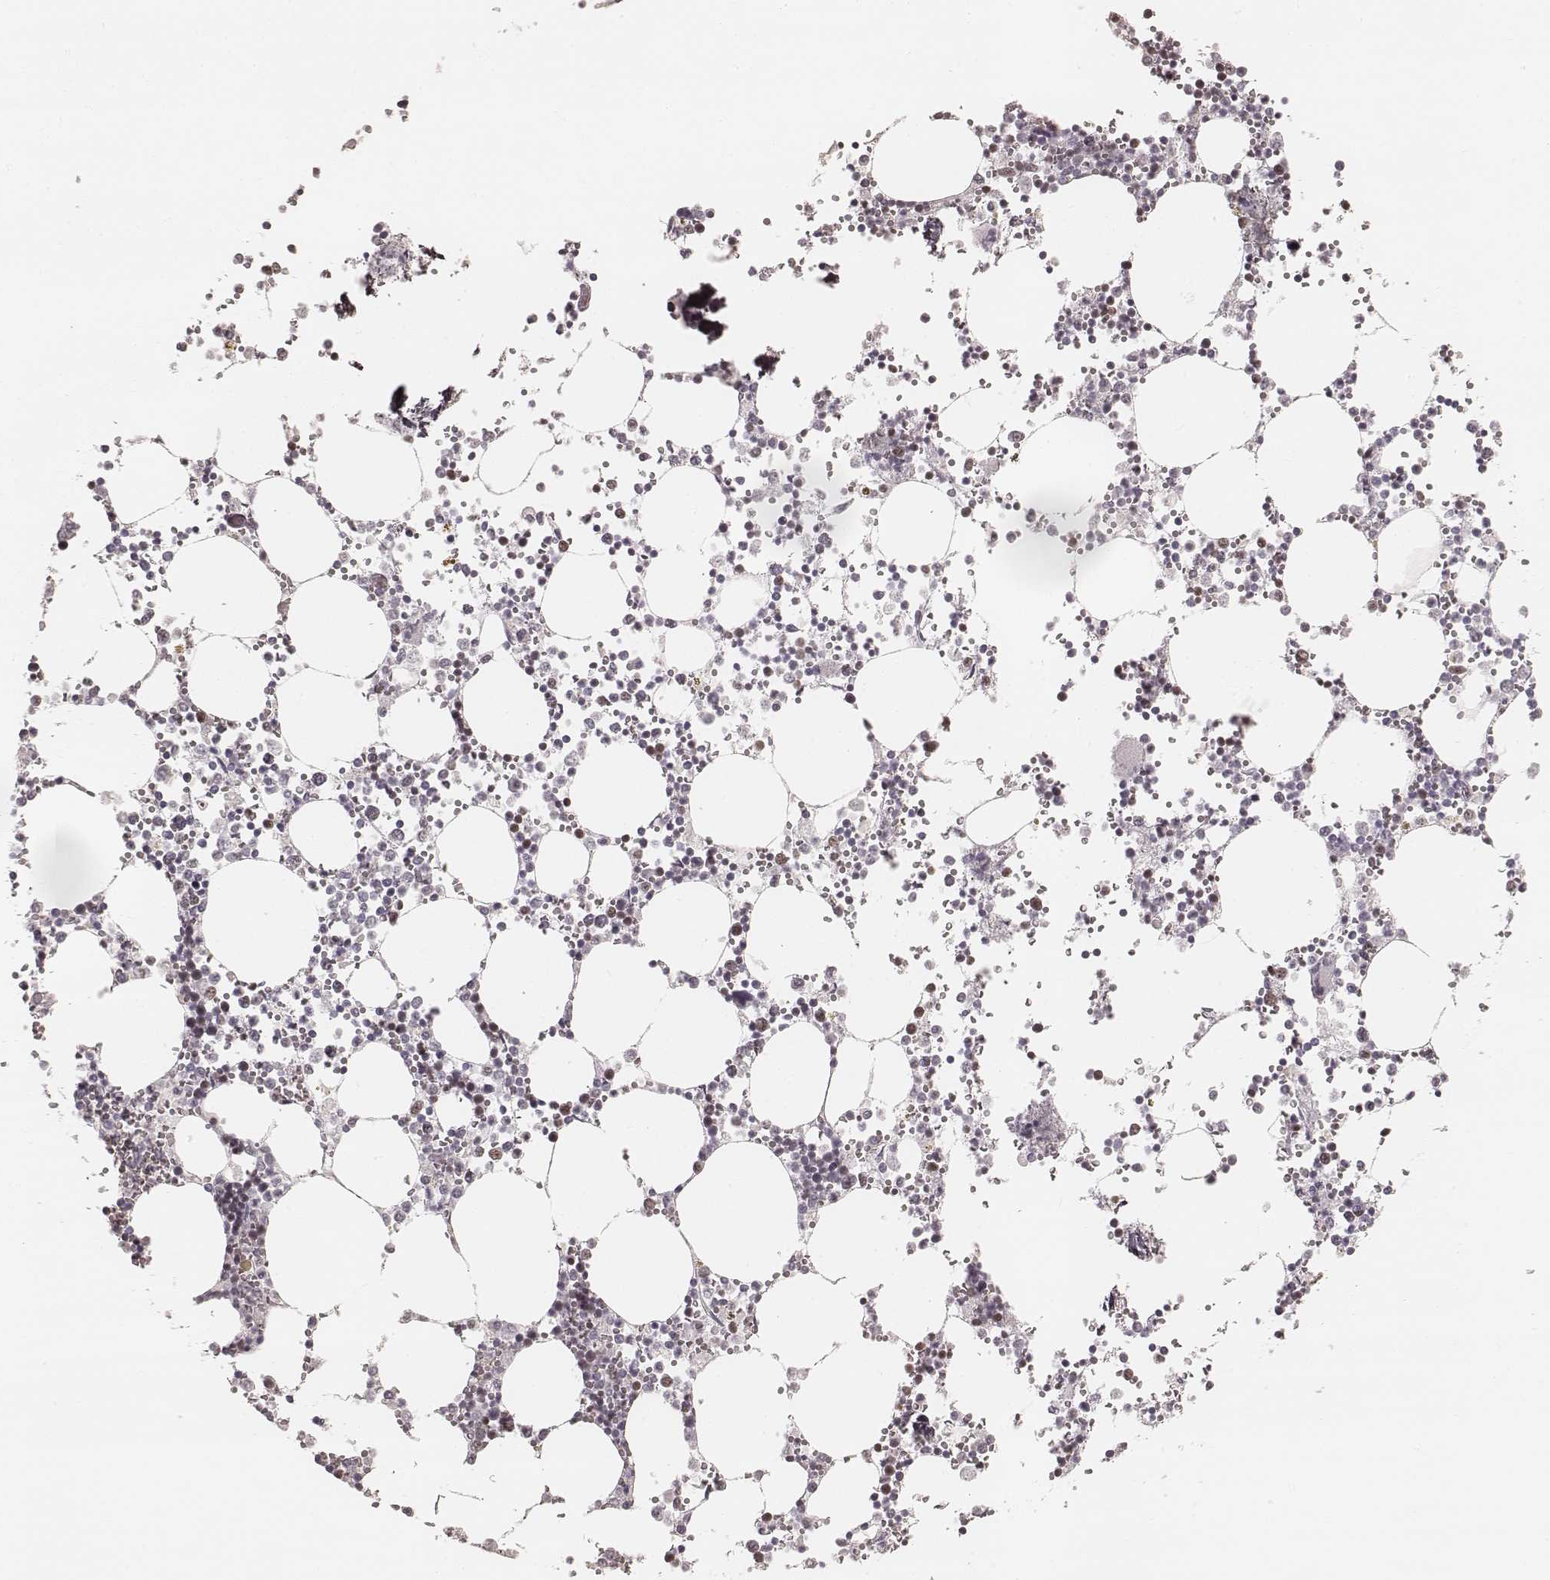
{"staining": {"intensity": "weak", "quantity": "25%-75%", "location": "nuclear"}, "tissue": "bone marrow", "cell_type": "Hematopoietic cells", "image_type": "normal", "snomed": [{"axis": "morphology", "description": "Normal tissue, NOS"}, {"axis": "topography", "description": "Bone marrow"}], "caption": "Approximately 25%-75% of hematopoietic cells in normal human bone marrow demonstrate weak nuclear protein expression as visualized by brown immunohistochemical staining.", "gene": "TEX37", "patient": {"sex": "male", "age": 54}}